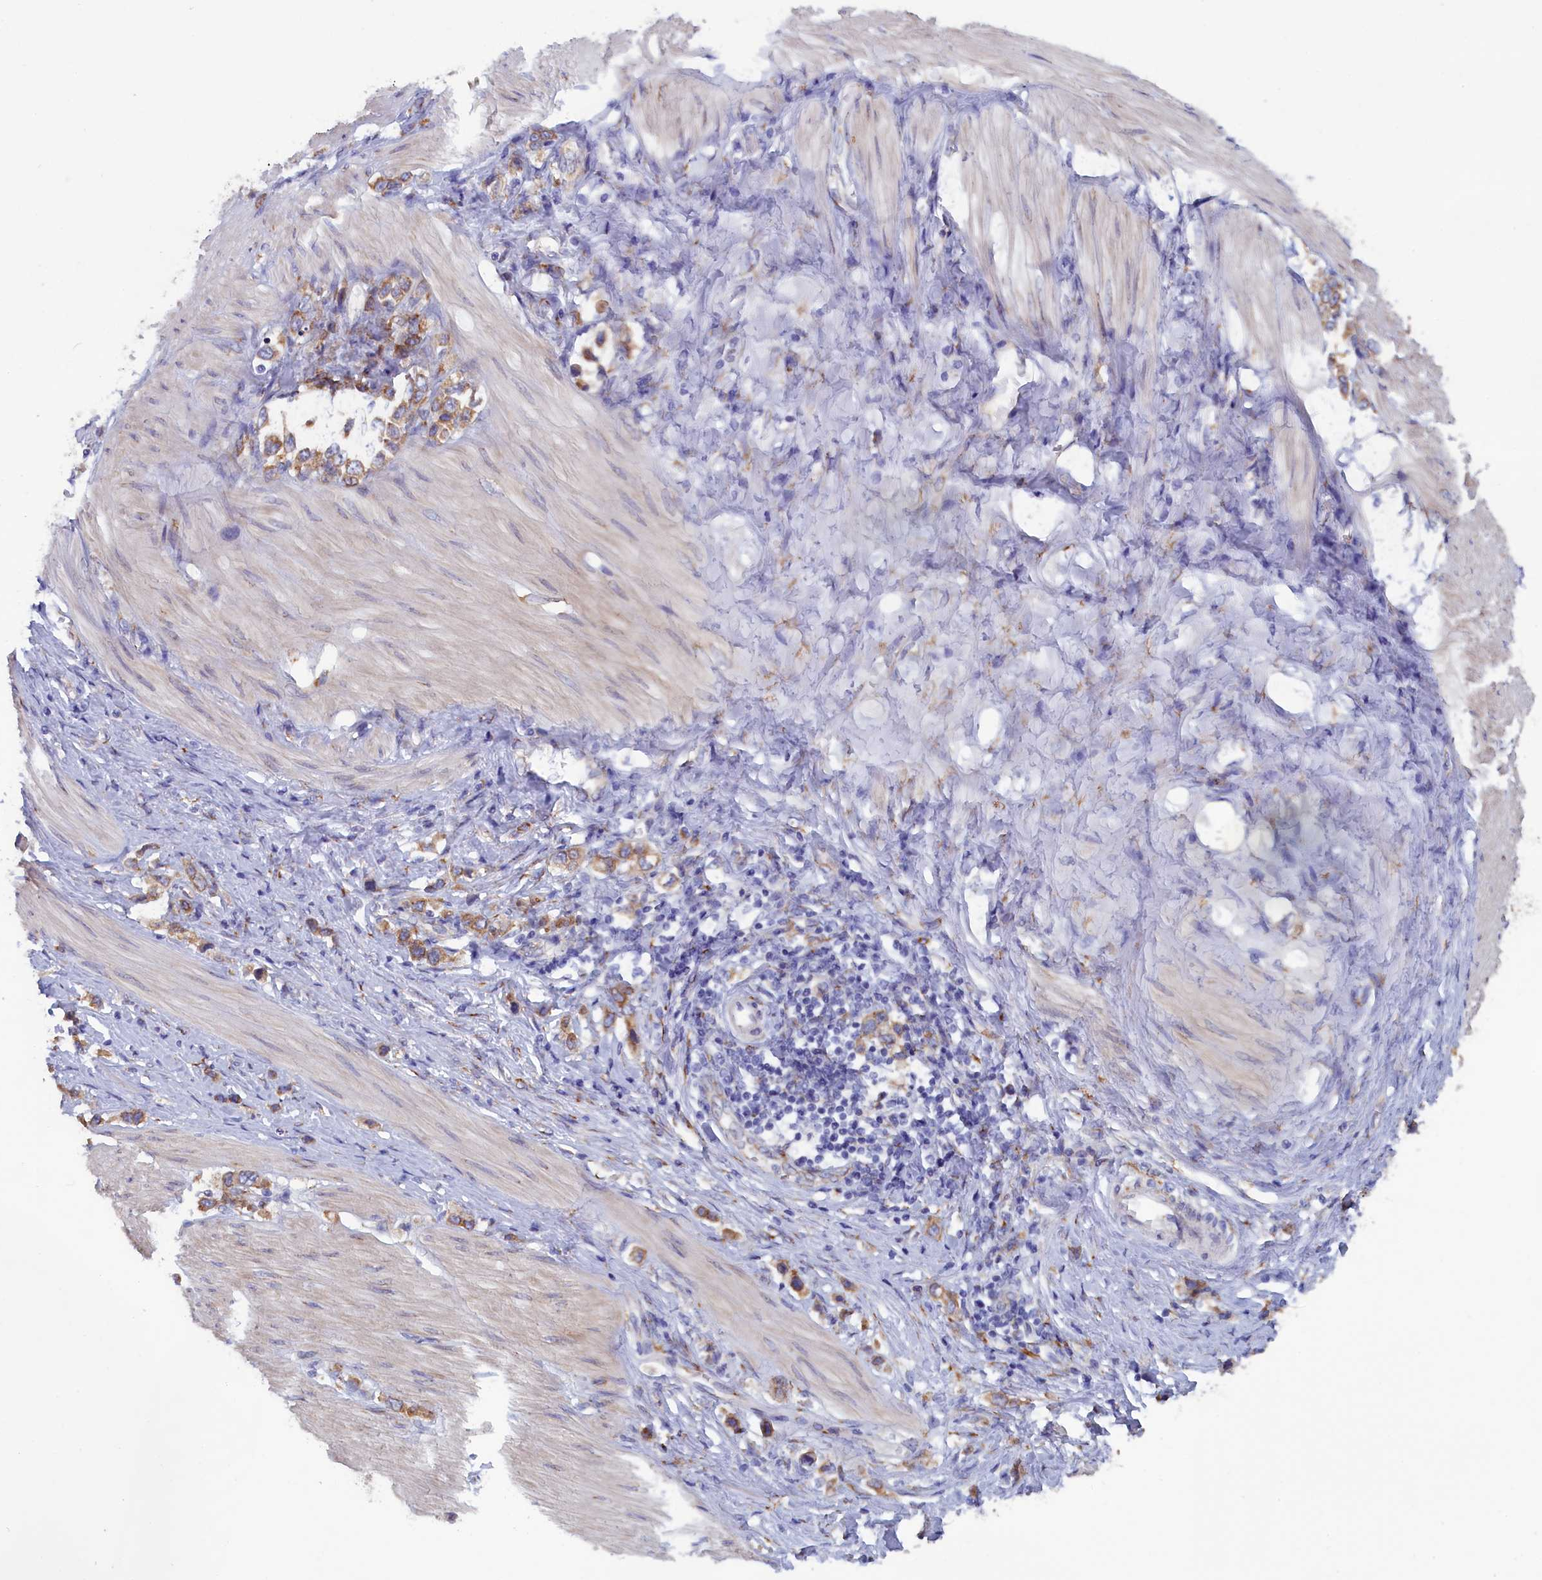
{"staining": {"intensity": "moderate", "quantity": ">75%", "location": "cytoplasmic/membranous"}, "tissue": "stomach cancer", "cell_type": "Tumor cells", "image_type": "cancer", "snomed": [{"axis": "morphology", "description": "Adenocarcinoma, NOS"}, {"axis": "topography", "description": "Stomach"}], "caption": "An IHC photomicrograph of neoplastic tissue is shown. Protein staining in brown shows moderate cytoplasmic/membranous positivity in stomach cancer (adenocarcinoma) within tumor cells.", "gene": "CCDC68", "patient": {"sex": "female", "age": 65}}